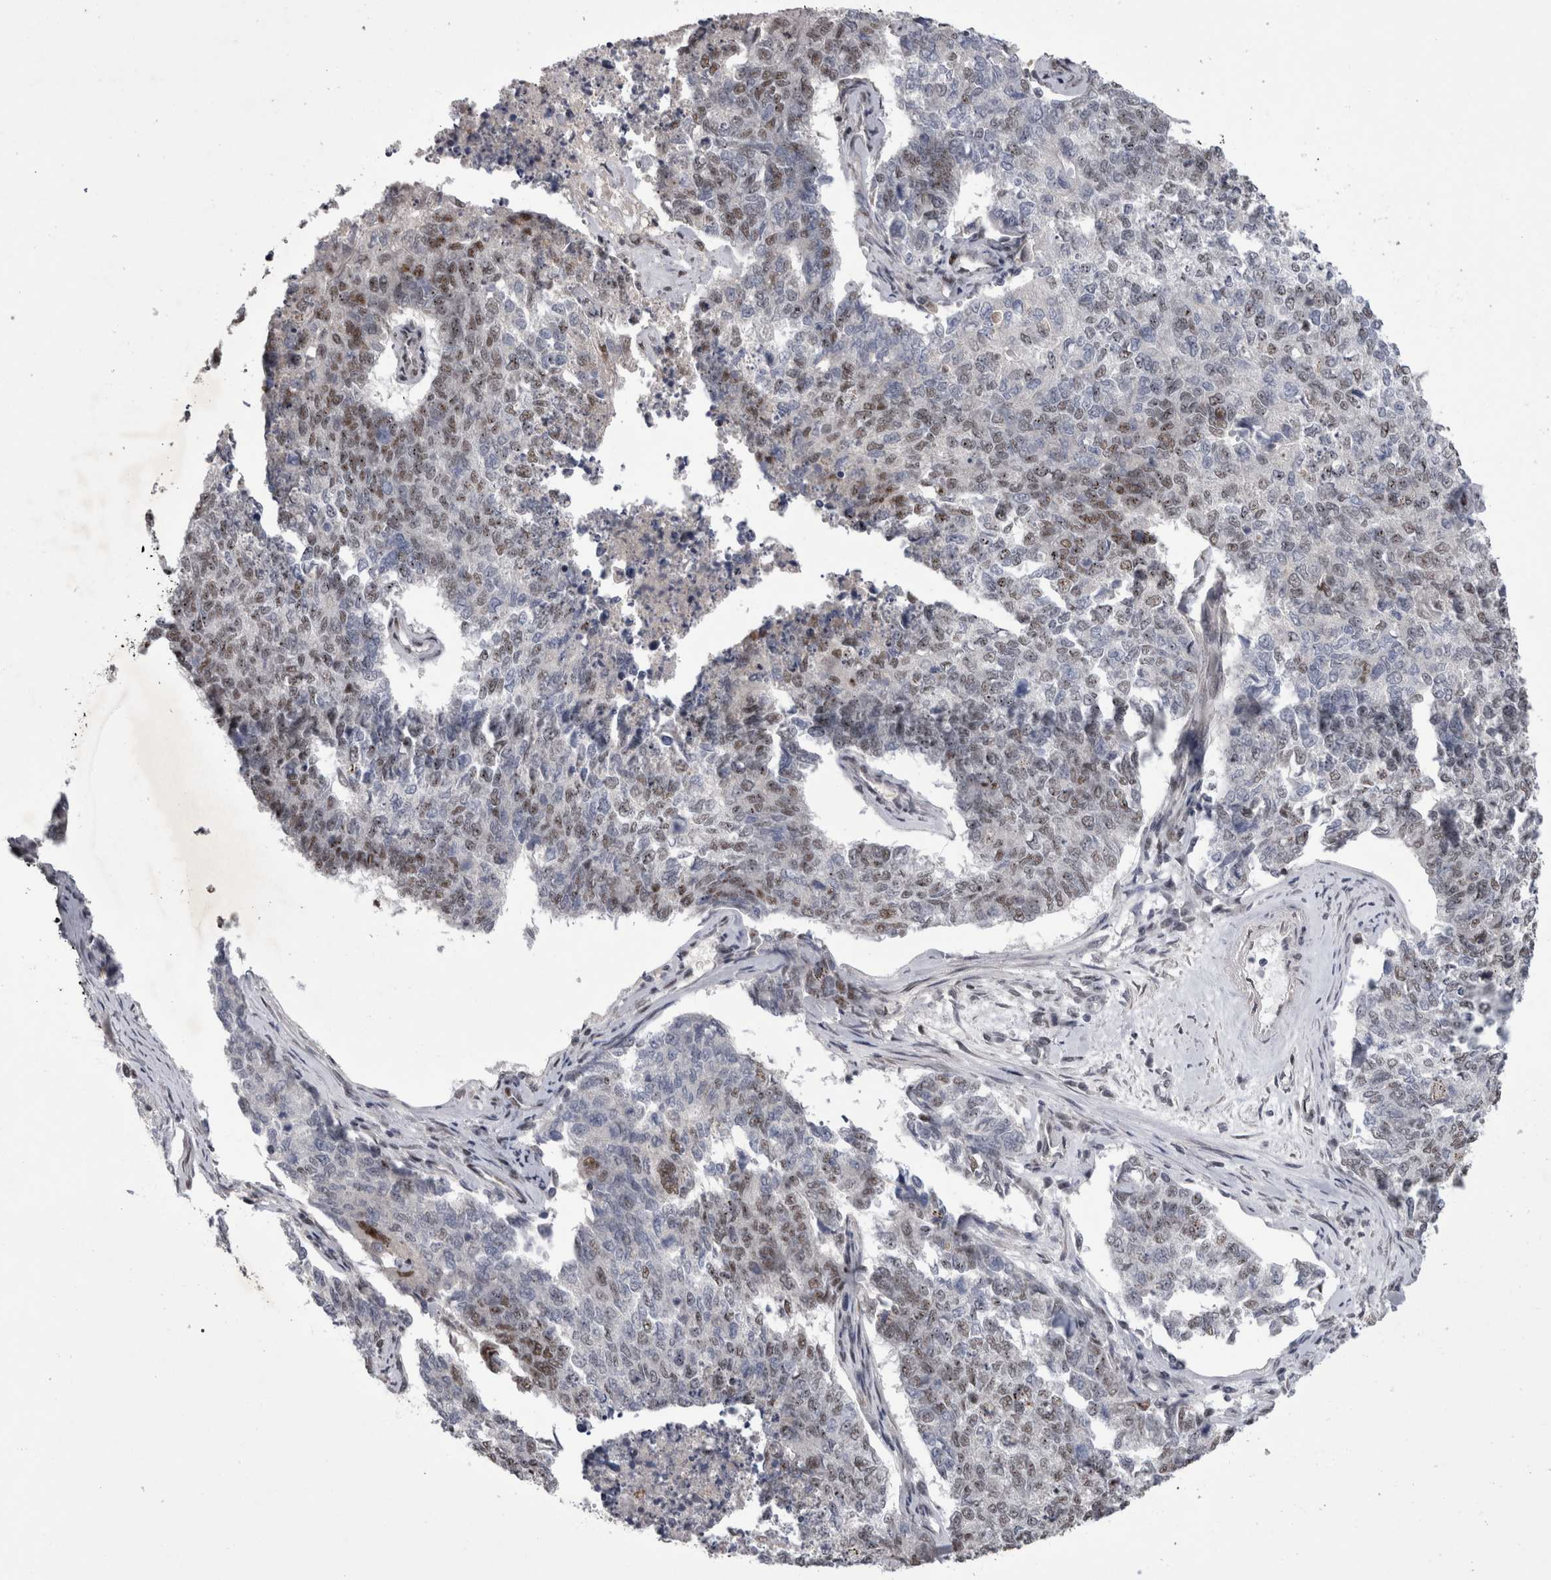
{"staining": {"intensity": "moderate", "quantity": "<25%", "location": "nuclear"}, "tissue": "cervical cancer", "cell_type": "Tumor cells", "image_type": "cancer", "snomed": [{"axis": "morphology", "description": "Squamous cell carcinoma, NOS"}, {"axis": "topography", "description": "Cervix"}], "caption": "Immunohistochemical staining of cervical cancer (squamous cell carcinoma) reveals low levels of moderate nuclear staining in about <25% of tumor cells. Nuclei are stained in blue.", "gene": "IFI44", "patient": {"sex": "female", "age": 63}}